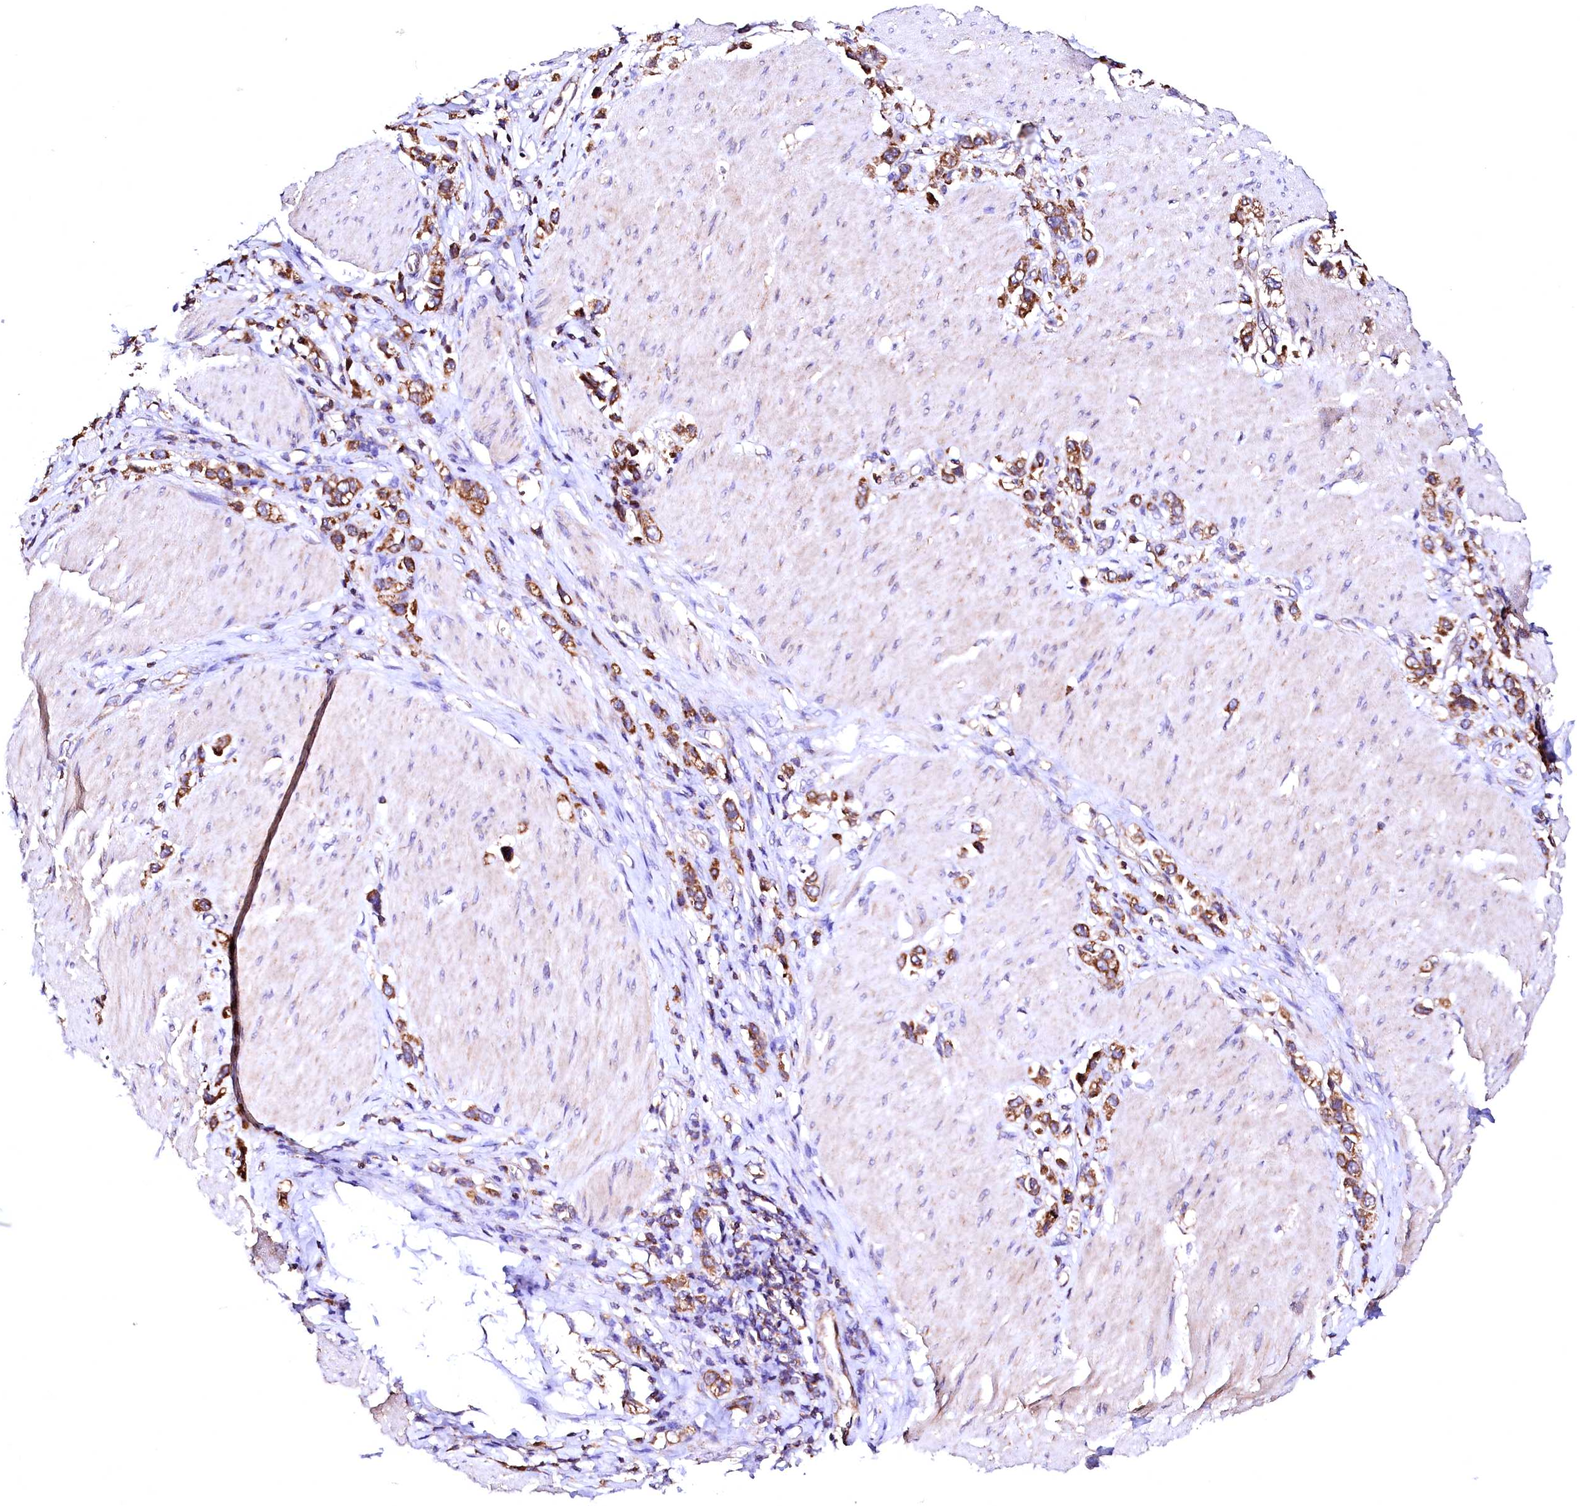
{"staining": {"intensity": "moderate", "quantity": ">75%", "location": "cytoplasmic/membranous"}, "tissue": "stomach cancer", "cell_type": "Tumor cells", "image_type": "cancer", "snomed": [{"axis": "morphology", "description": "Normal tissue, NOS"}, {"axis": "morphology", "description": "Adenocarcinoma, NOS"}, {"axis": "topography", "description": "Stomach, upper"}, {"axis": "topography", "description": "Stomach"}], "caption": "The immunohistochemical stain shows moderate cytoplasmic/membranous positivity in tumor cells of stomach cancer (adenocarcinoma) tissue.", "gene": "ST3GAL1", "patient": {"sex": "female", "age": 65}}